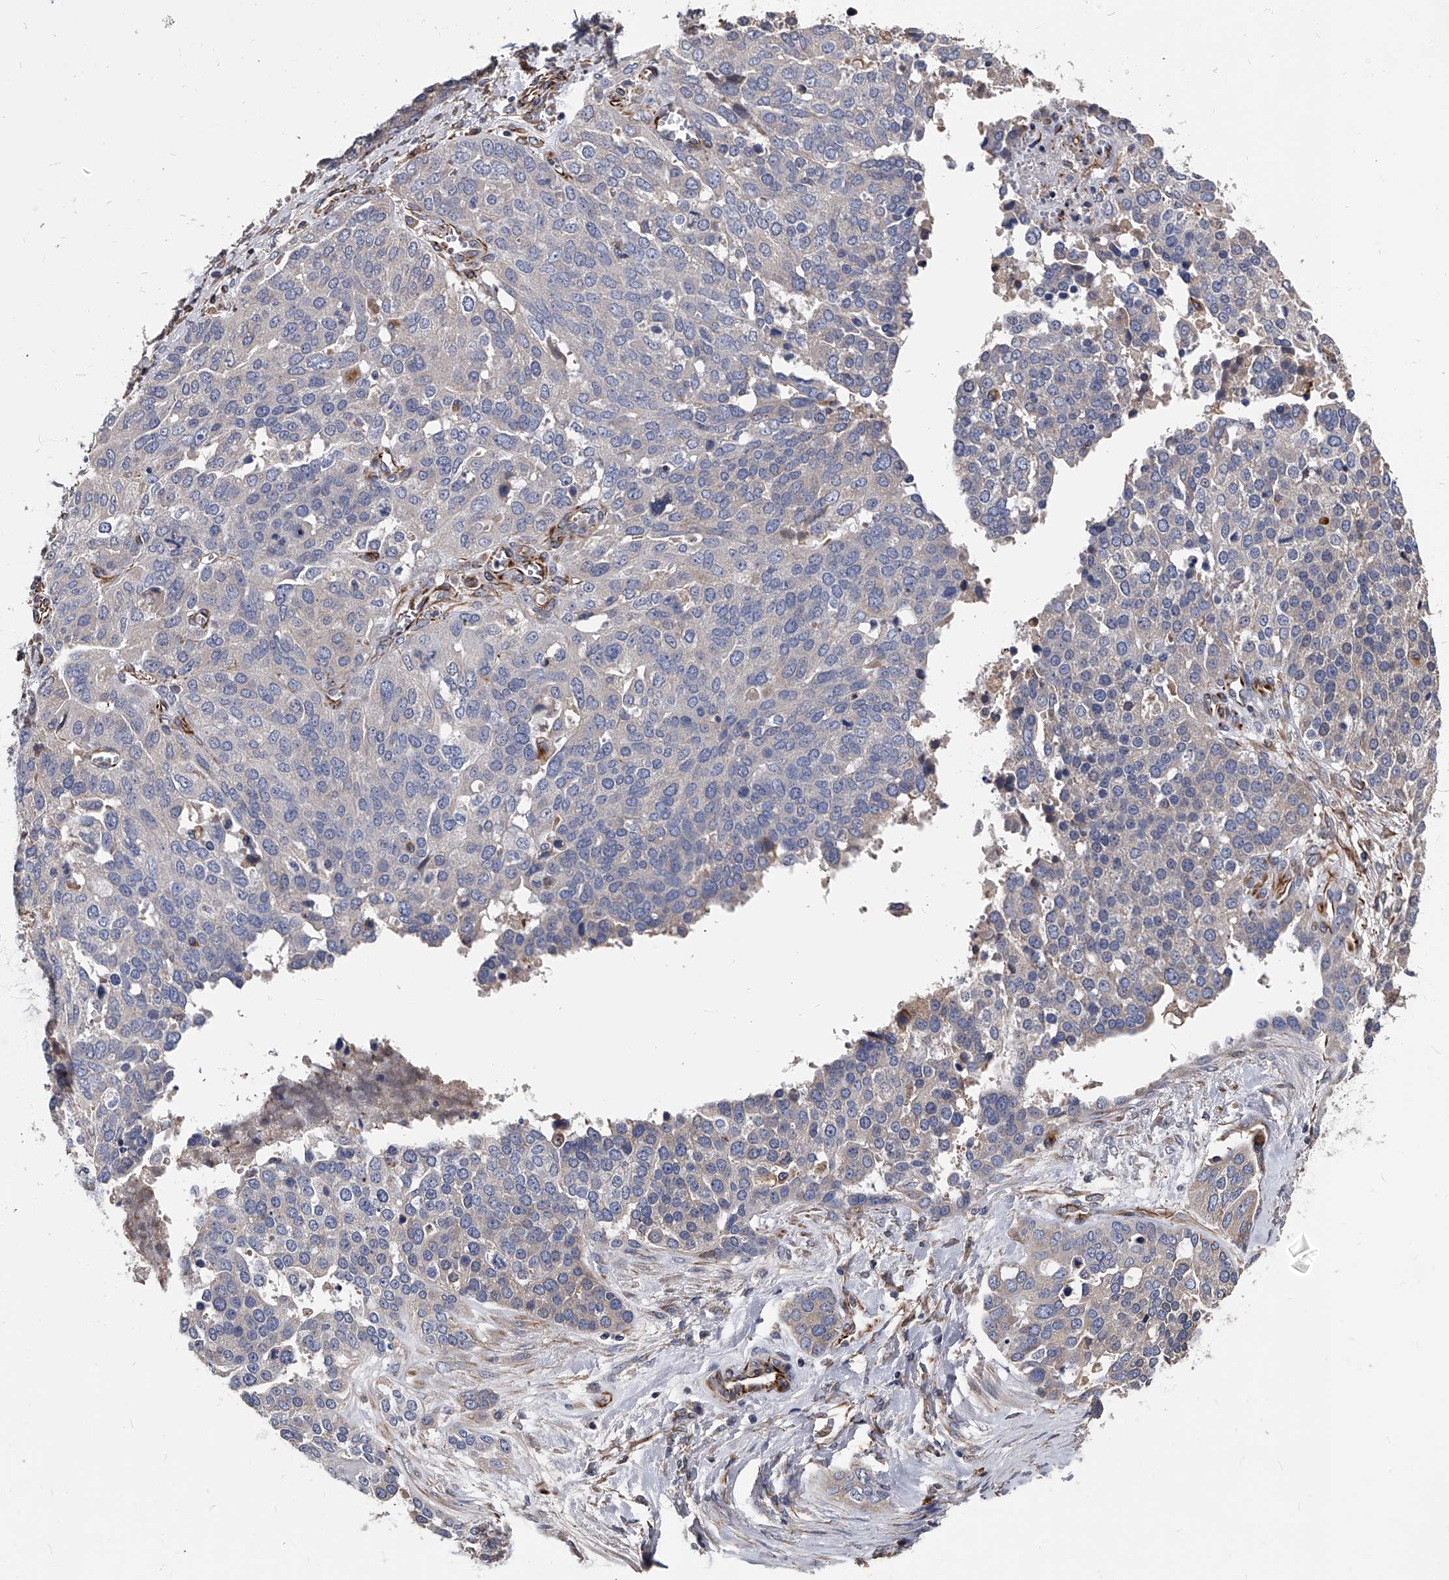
{"staining": {"intensity": "negative", "quantity": "none", "location": "none"}, "tissue": "ovarian cancer", "cell_type": "Tumor cells", "image_type": "cancer", "snomed": [{"axis": "morphology", "description": "Cystadenocarcinoma, serous, NOS"}, {"axis": "topography", "description": "Ovary"}], "caption": "IHC image of neoplastic tissue: ovarian serous cystadenocarcinoma stained with DAB (3,3'-diaminobenzidine) reveals no significant protein positivity in tumor cells.", "gene": "EFCAB7", "patient": {"sex": "female", "age": 44}}